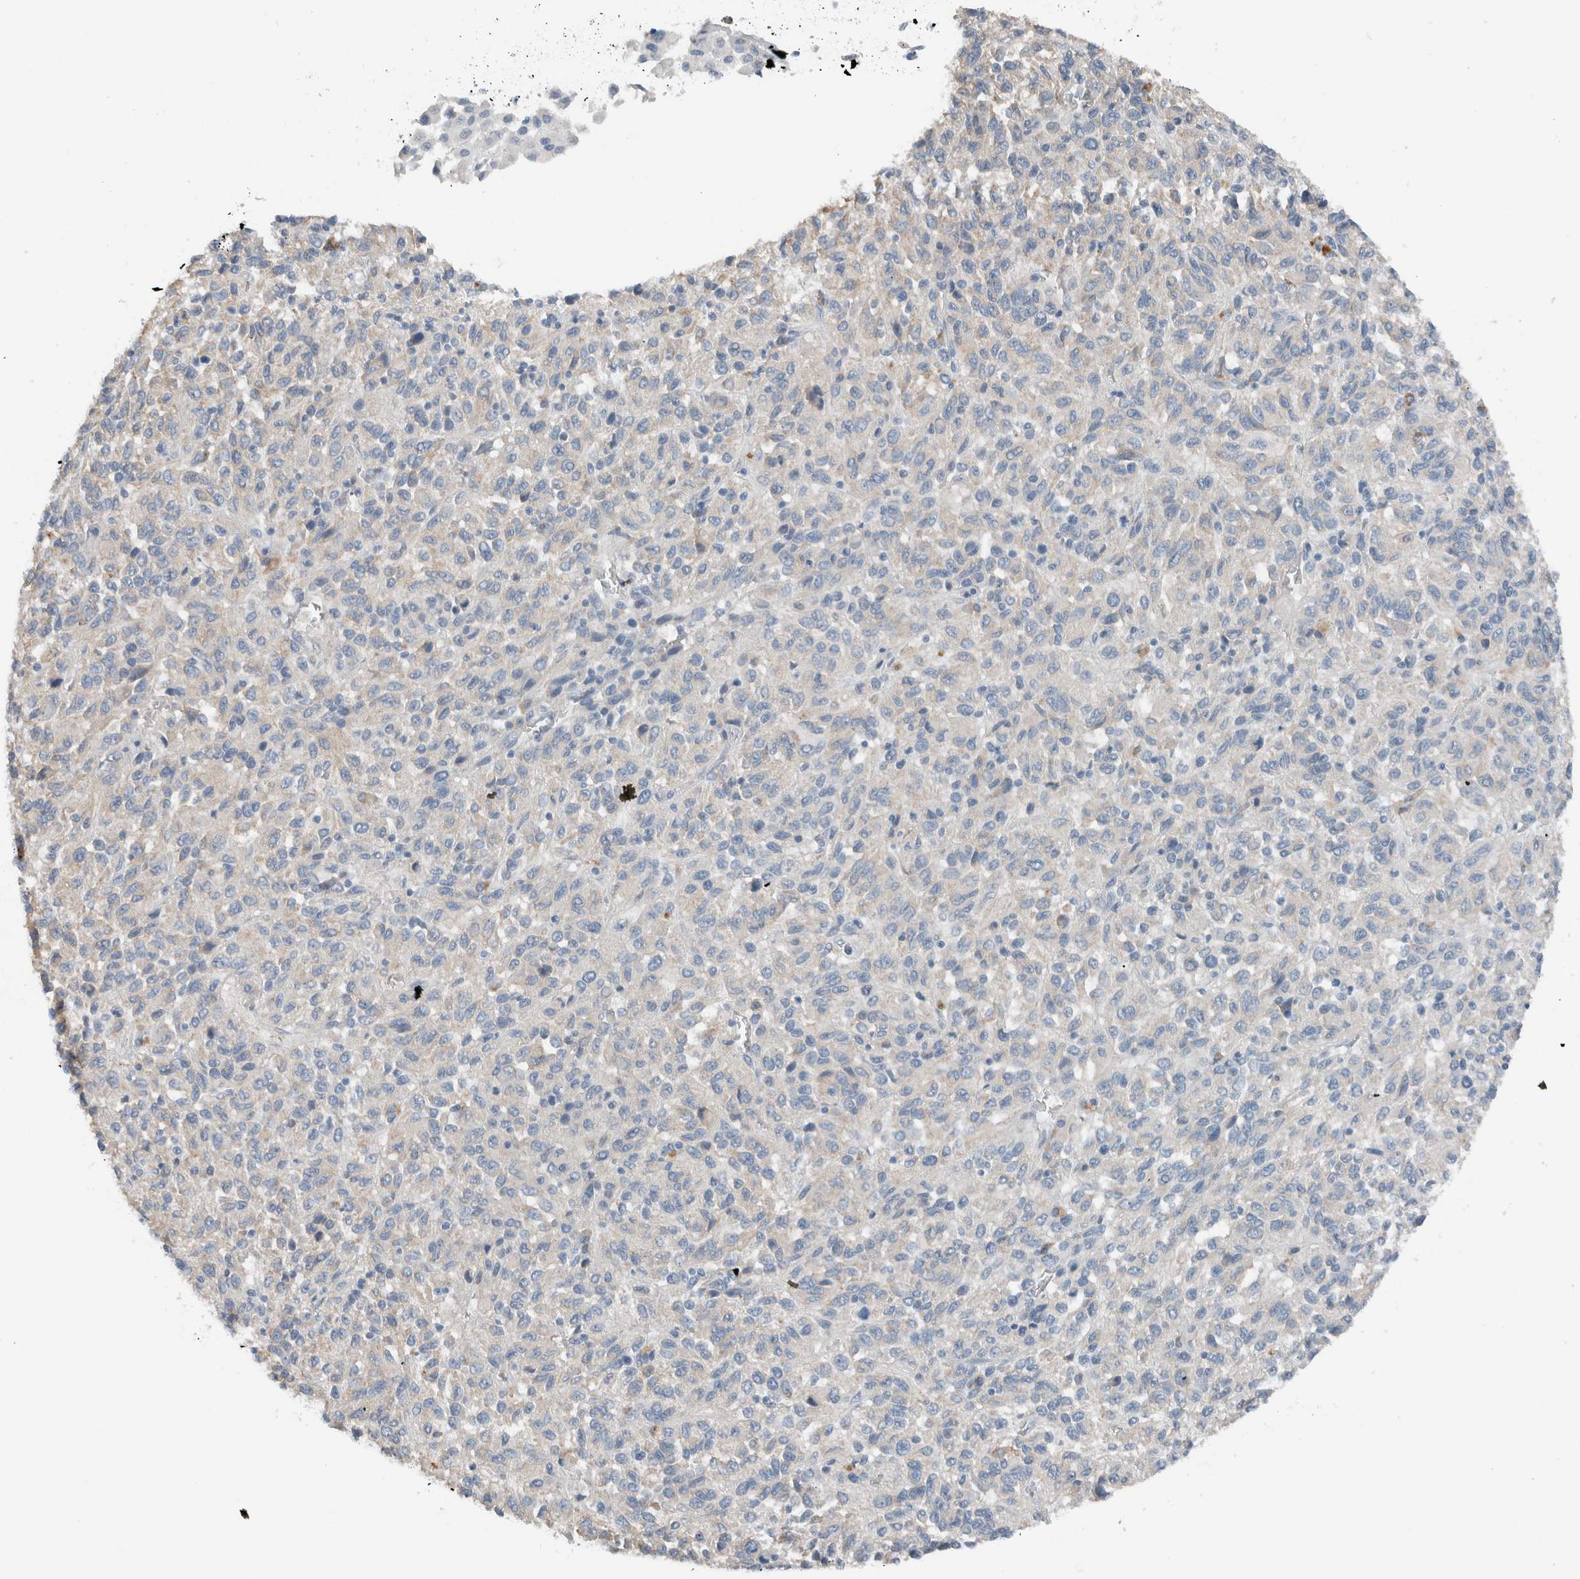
{"staining": {"intensity": "negative", "quantity": "none", "location": "none"}, "tissue": "melanoma", "cell_type": "Tumor cells", "image_type": "cancer", "snomed": [{"axis": "morphology", "description": "Malignant melanoma, Metastatic site"}, {"axis": "topography", "description": "Lung"}], "caption": "Malignant melanoma (metastatic site) stained for a protein using IHC demonstrates no staining tumor cells.", "gene": "DUOX1", "patient": {"sex": "male", "age": 64}}